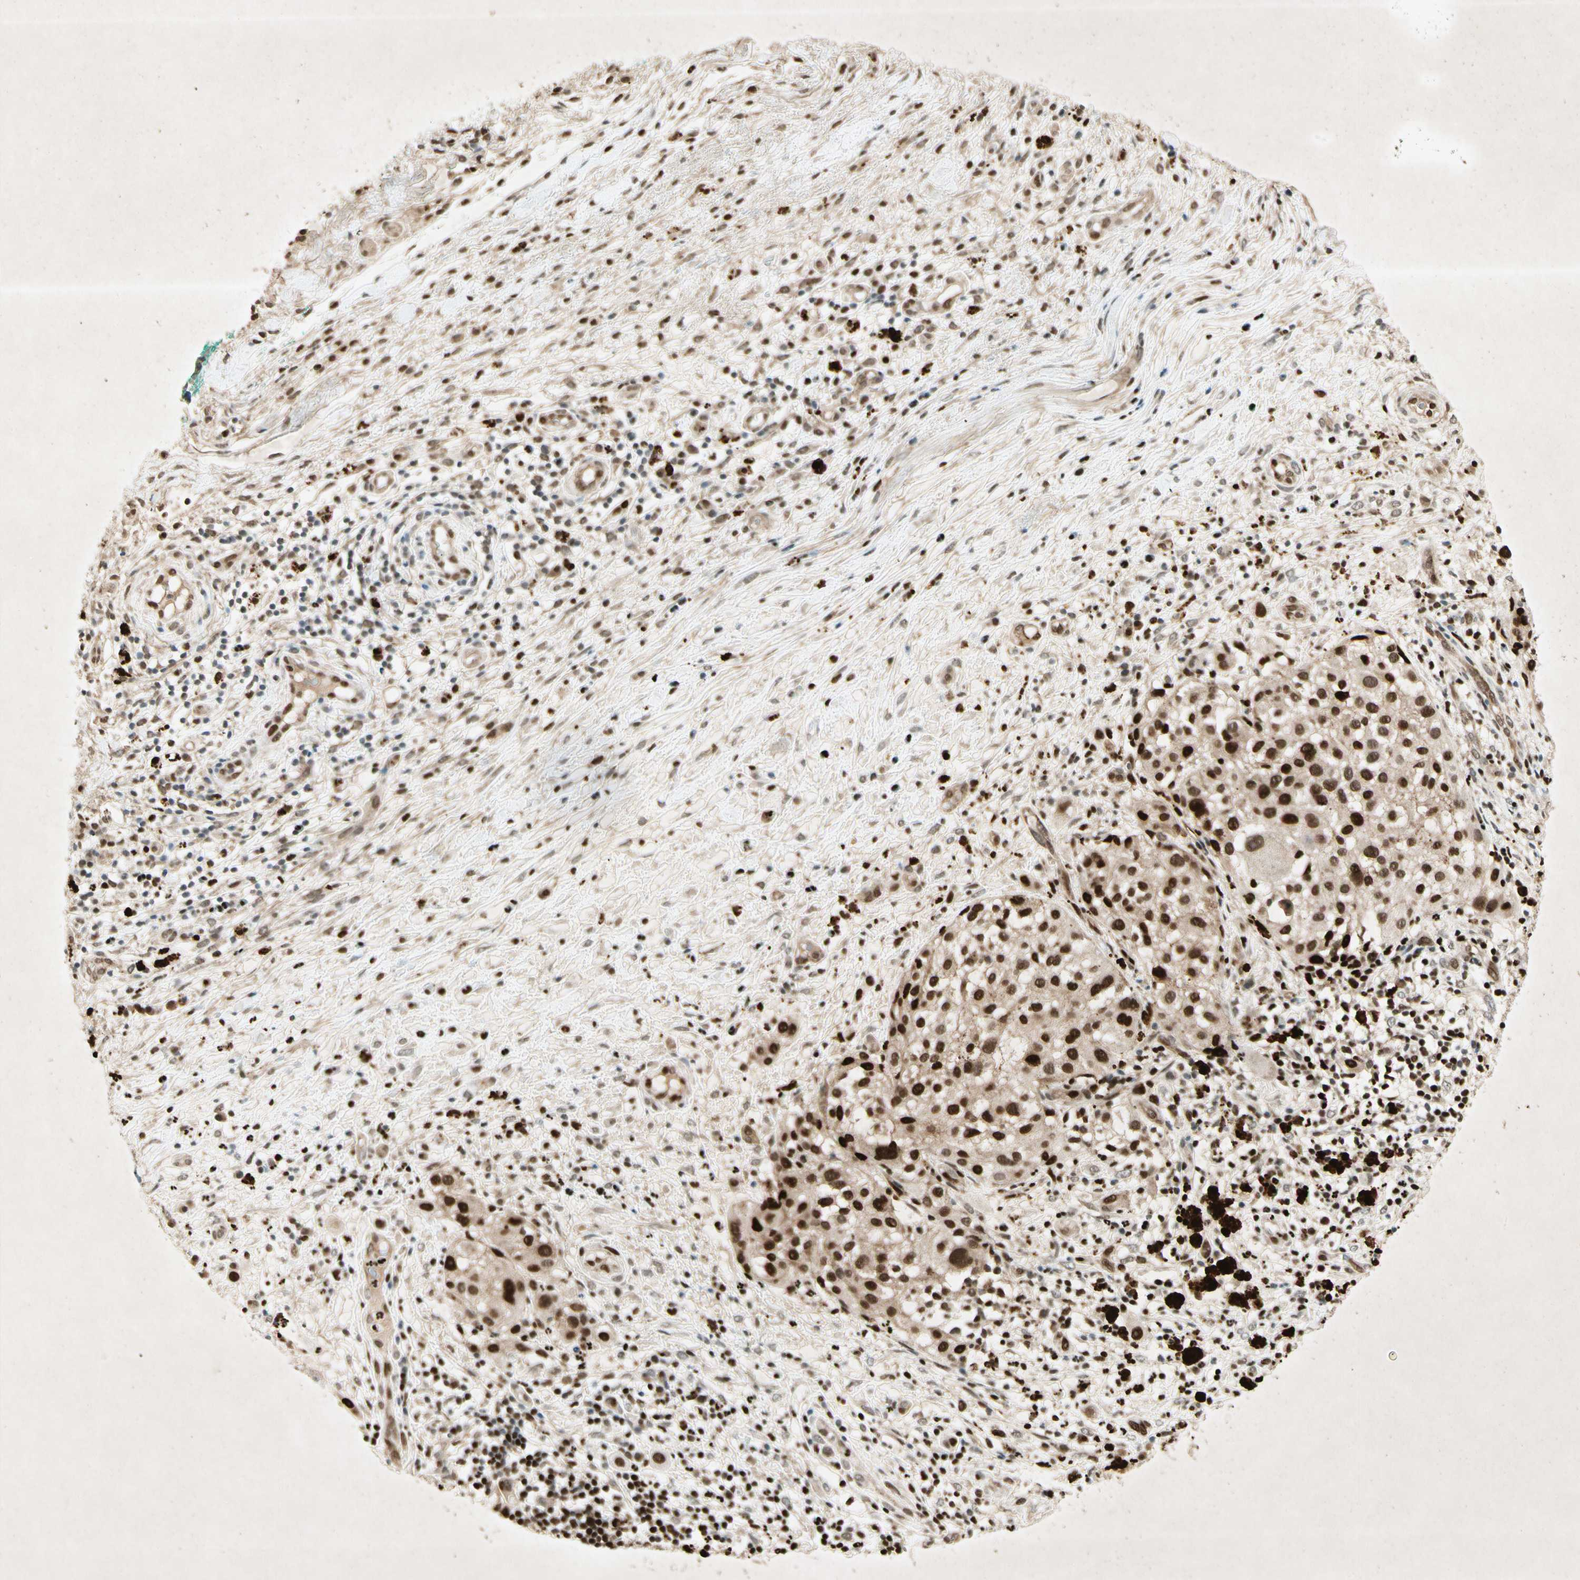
{"staining": {"intensity": "strong", "quantity": ">75%", "location": "nuclear"}, "tissue": "melanoma", "cell_type": "Tumor cells", "image_type": "cancer", "snomed": [{"axis": "morphology", "description": "Necrosis, NOS"}, {"axis": "morphology", "description": "Malignant melanoma, NOS"}, {"axis": "topography", "description": "Skin"}], "caption": "Immunohistochemistry staining of melanoma, which demonstrates high levels of strong nuclear positivity in about >75% of tumor cells indicating strong nuclear protein expression. The staining was performed using DAB (brown) for protein detection and nuclei were counterstained in hematoxylin (blue).", "gene": "RNF43", "patient": {"sex": "female", "age": 87}}